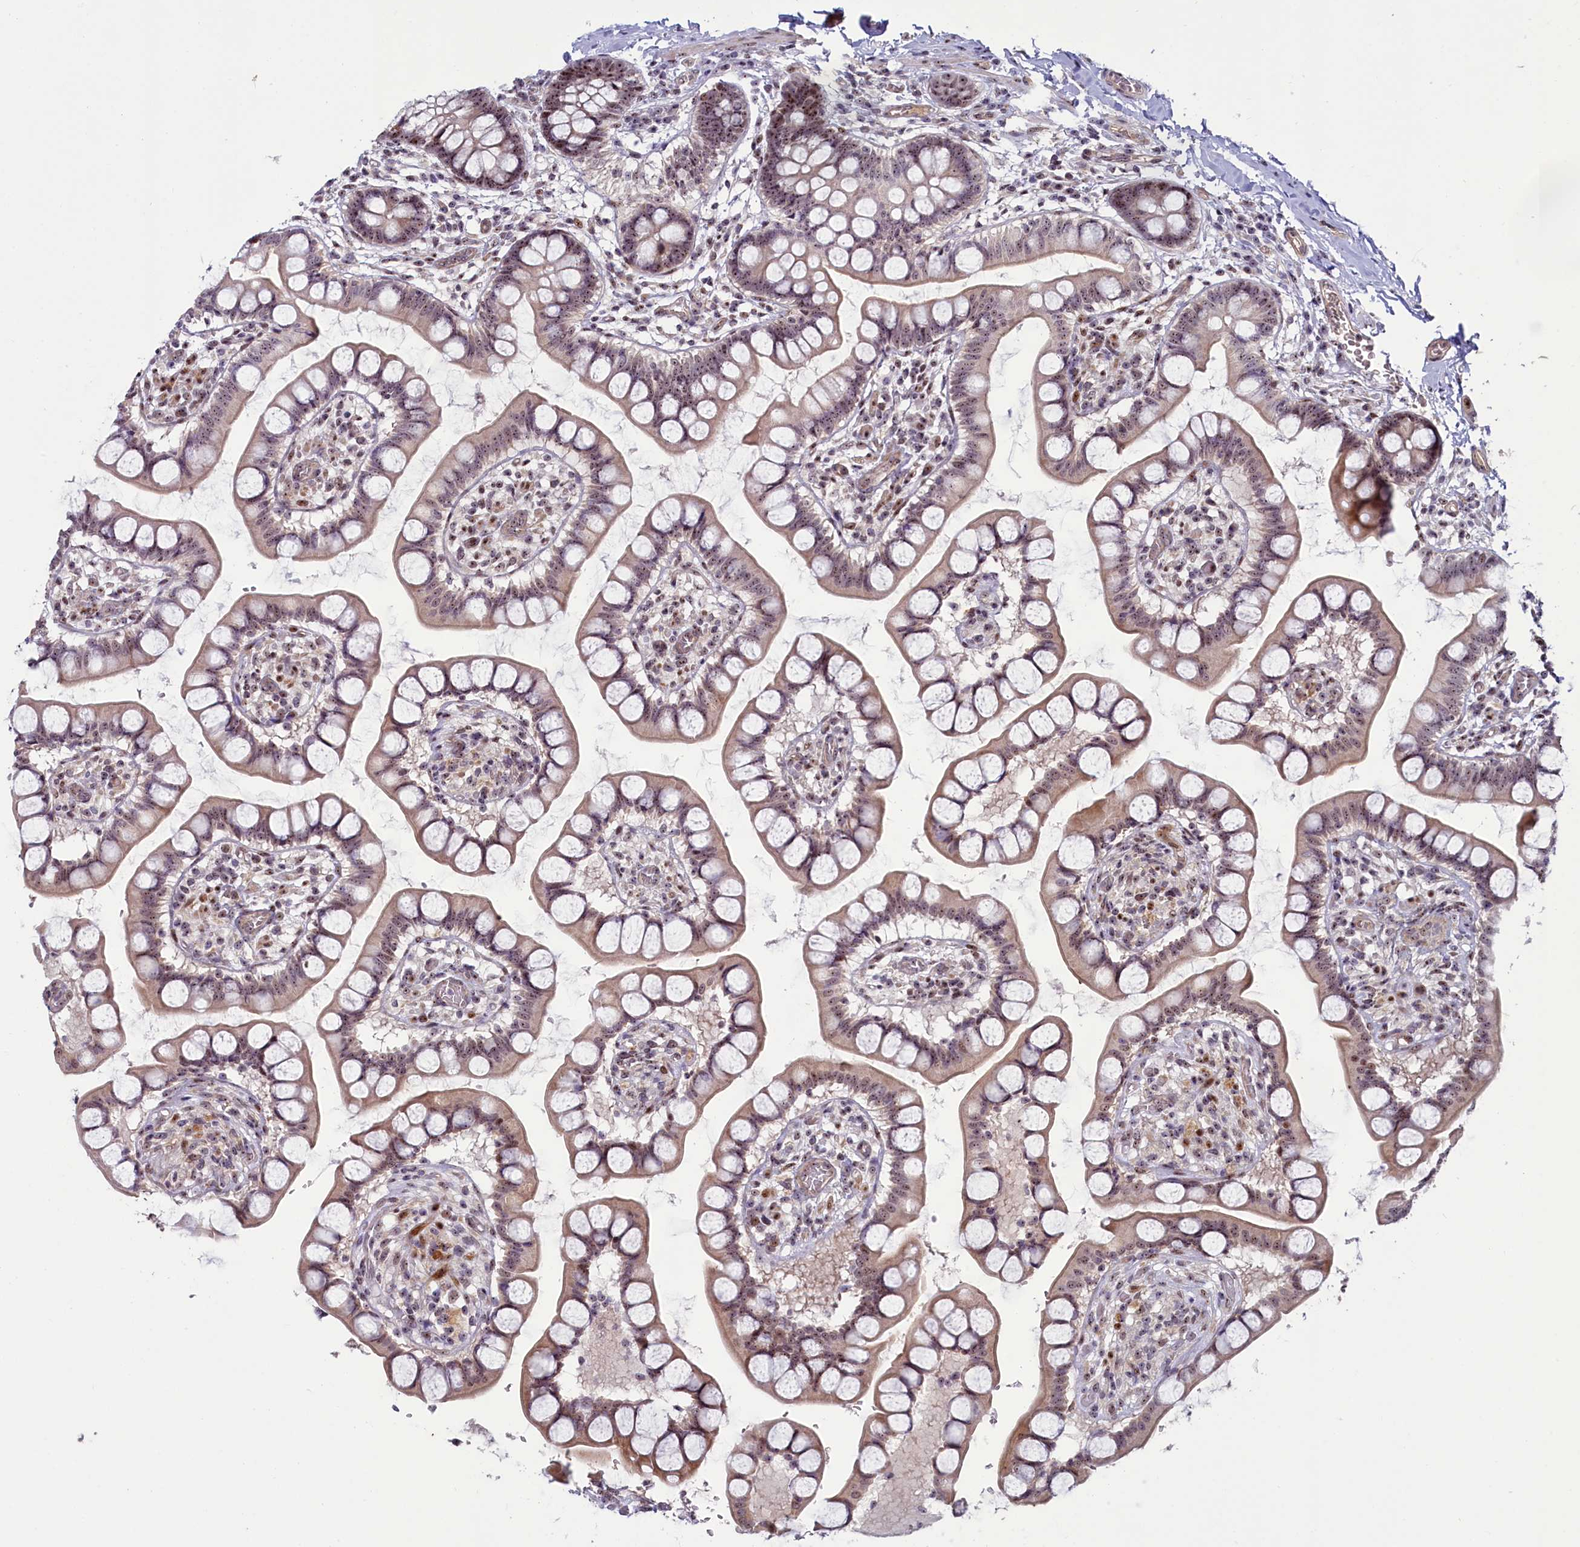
{"staining": {"intensity": "moderate", "quantity": ">75%", "location": "cytoplasmic/membranous,nuclear"}, "tissue": "small intestine", "cell_type": "Glandular cells", "image_type": "normal", "snomed": [{"axis": "morphology", "description": "Normal tissue, NOS"}, {"axis": "topography", "description": "Small intestine"}], "caption": "A high-resolution photomicrograph shows immunohistochemistry staining of benign small intestine, which displays moderate cytoplasmic/membranous,nuclear staining in approximately >75% of glandular cells.", "gene": "TCOF1", "patient": {"sex": "male", "age": 52}}